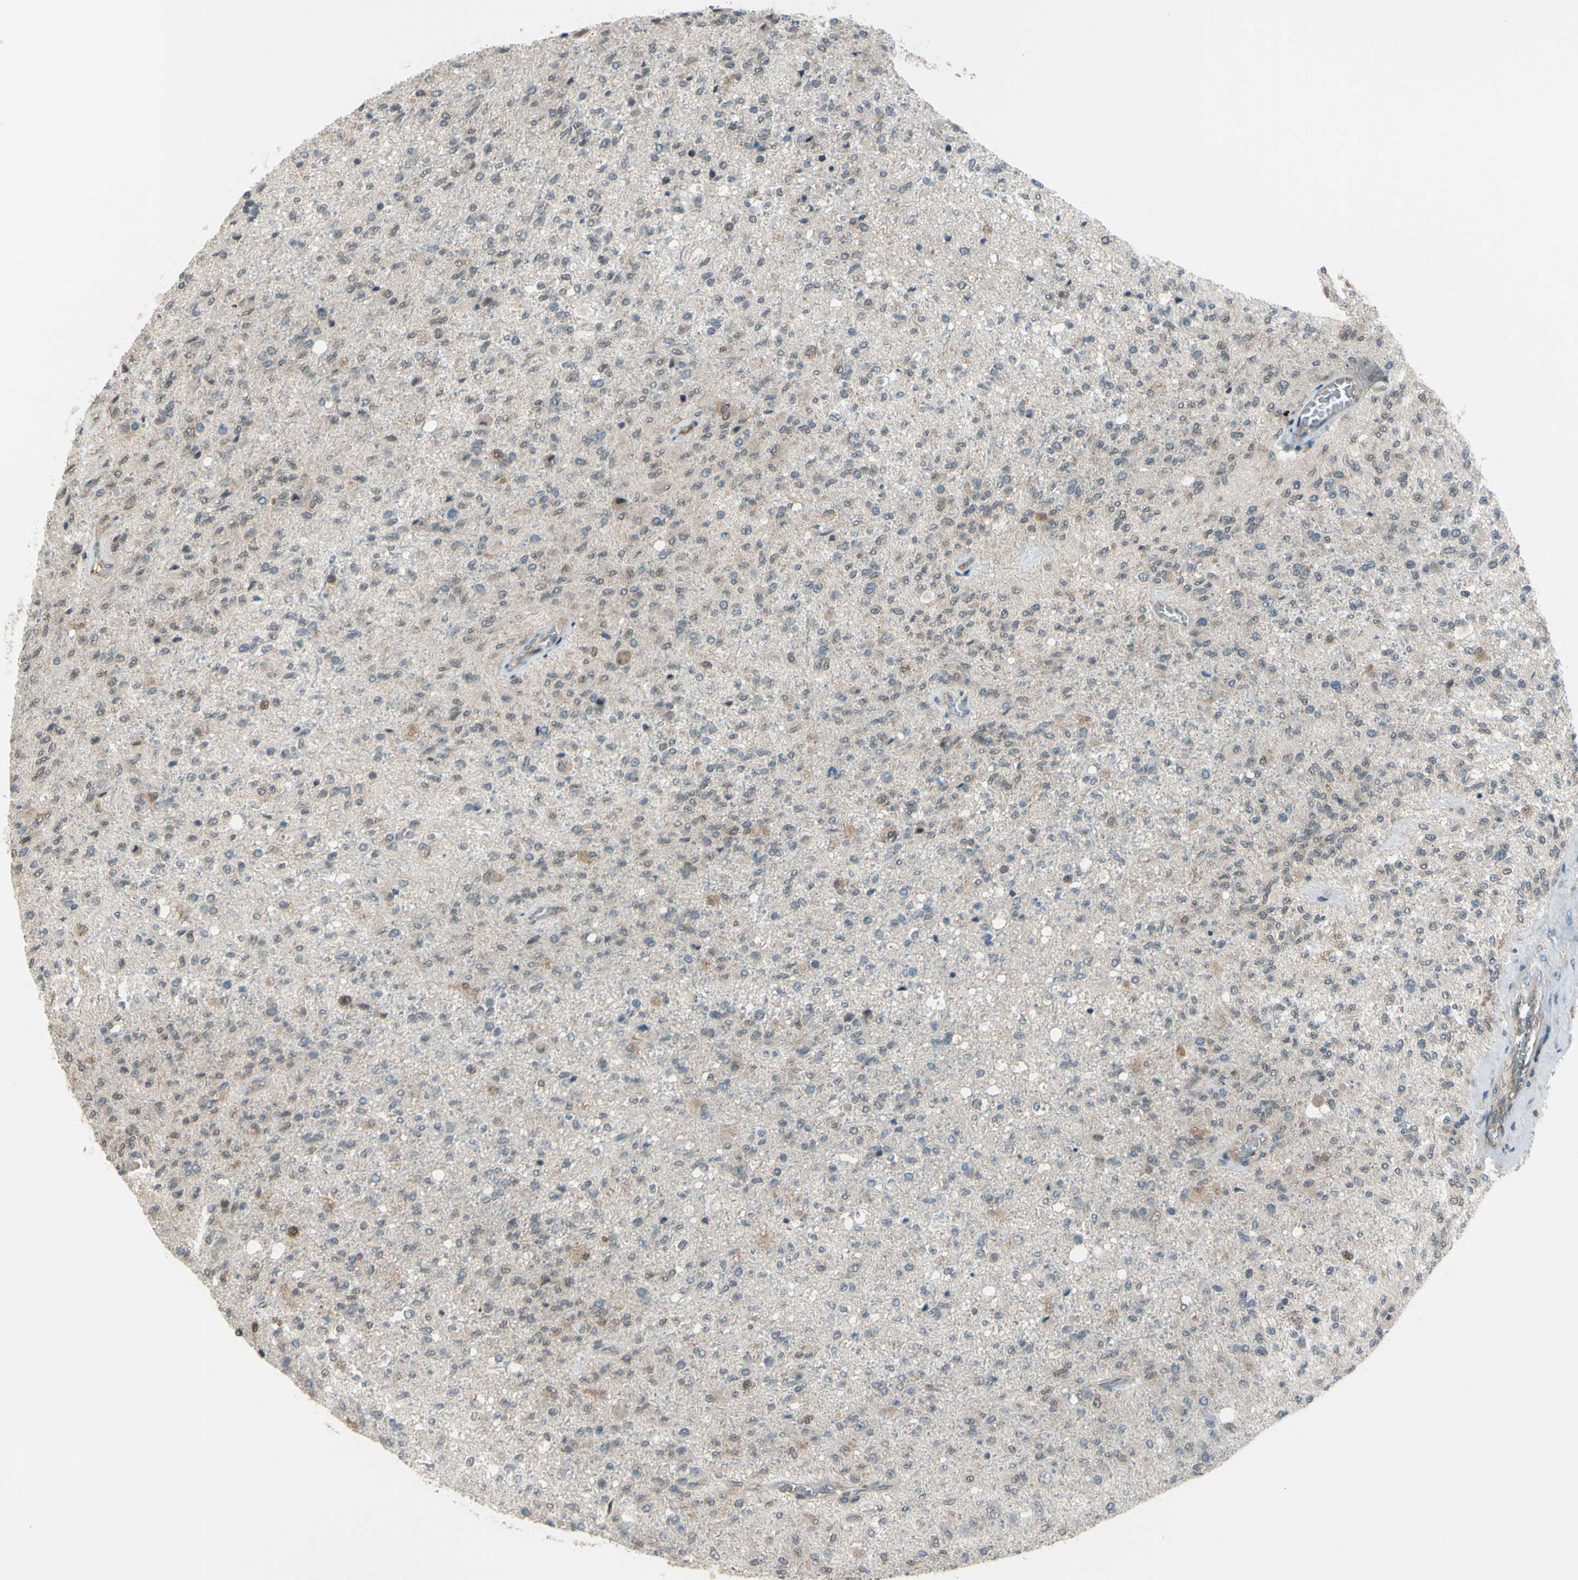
{"staining": {"intensity": "weak", "quantity": "<25%", "location": "cytoplasmic/membranous"}, "tissue": "glioma", "cell_type": "Tumor cells", "image_type": "cancer", "snomed": [{"axis": "morphology", "description": "Normal tissue, NOS"}, {"axis": "morphology", "description": "Glioma, malignant, High grade"}, {"axis": "topography", "description": "Cerebral cortex"}], "caption": "Tumor cells are negative for protein expression in human malignant glioma (high-grade). (DAB immunohistochemistry visualized using brightfield microscopy, high magnification).", "gene": "FLII", "patient": {"sex": "male", "age": 77}}